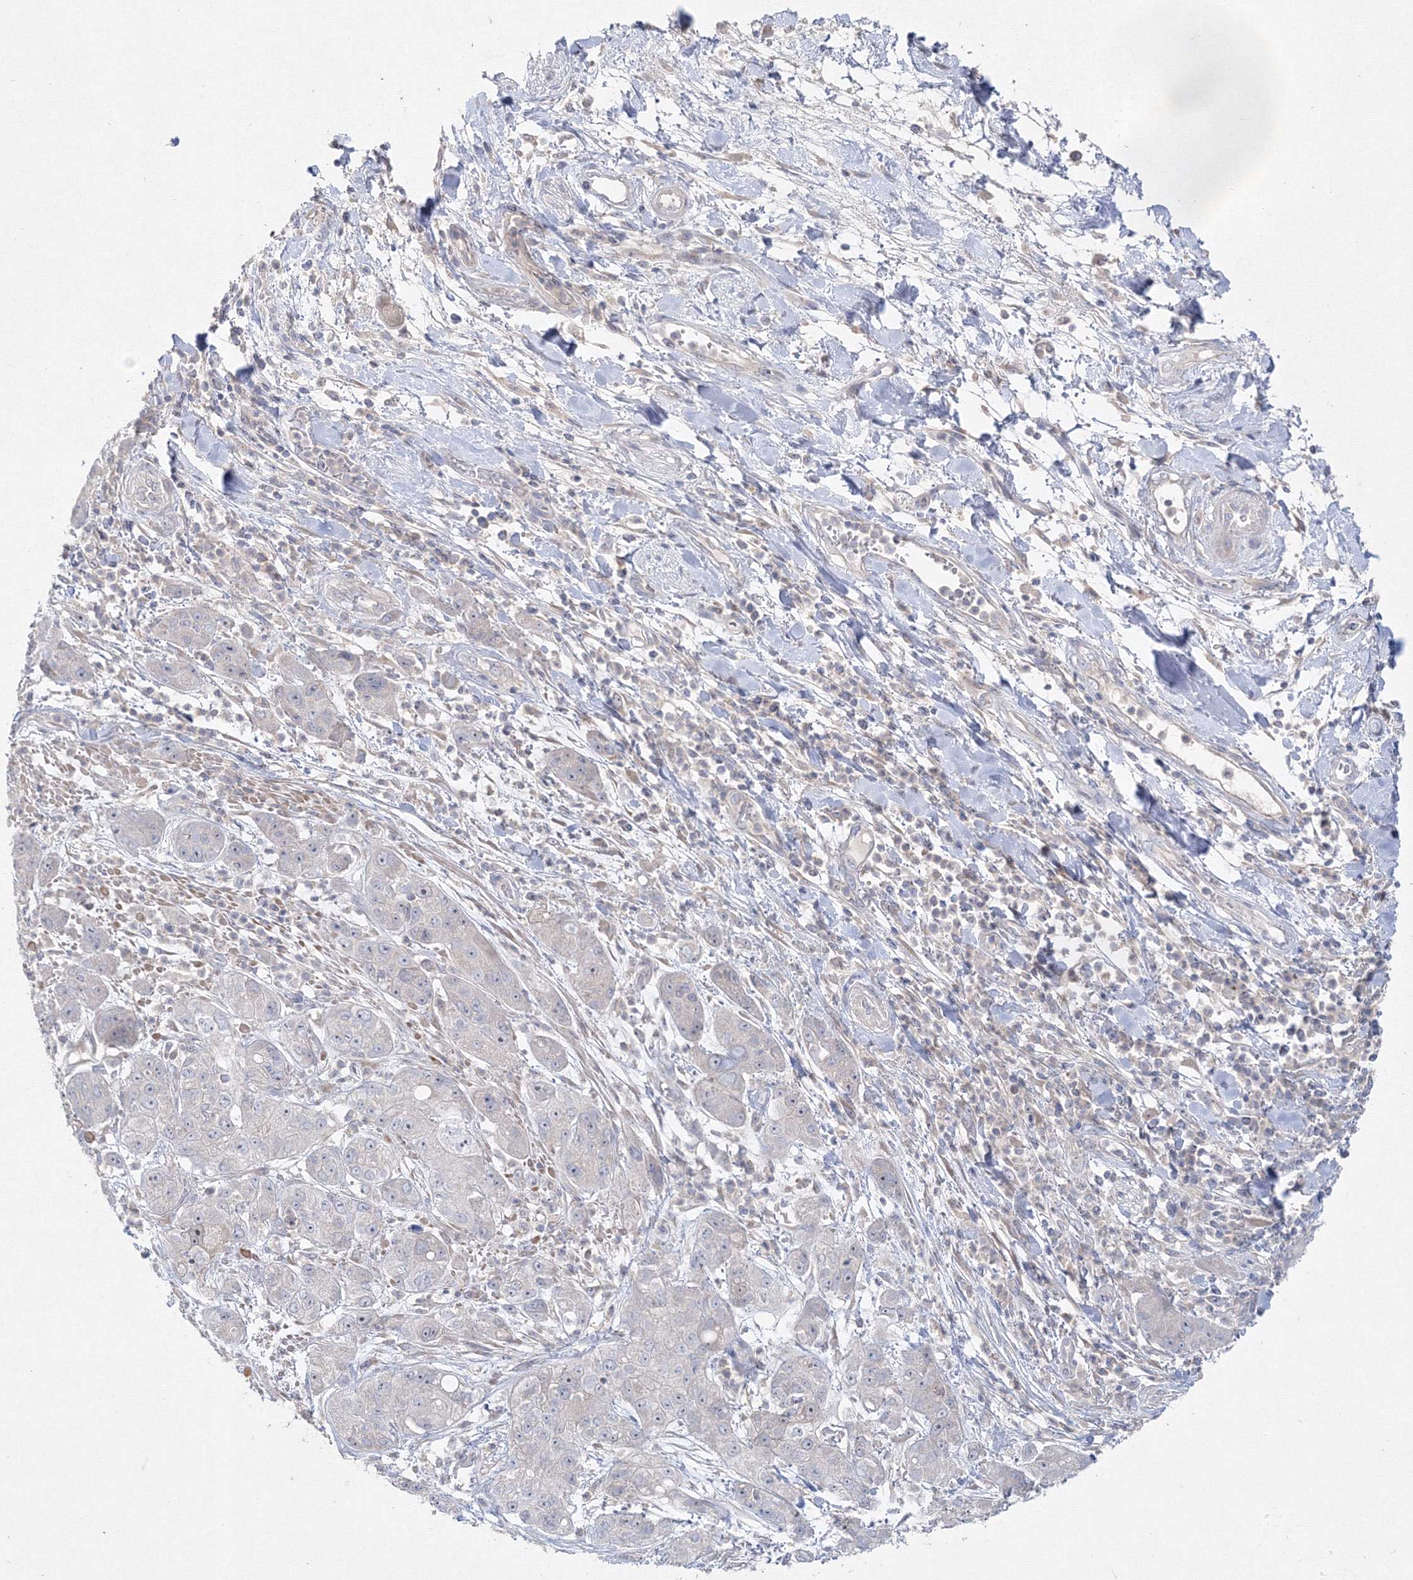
{"staining": {"intensity": "negative", "quantity": "none", "location": "none"}, "tissue": "pancreatic cancer", "cell_type": "Tumor cells", "image_type": "cancer", "snomed": [{"axis": "morphology", "description": "Adenocarcinoma, NOS"}, {"axis": "topography", "description": "Pancreas"}], "caption": "The photomicrograph displays no staining of tumor cells in pancreatic cancer (adenocarcinoma). The staining was performed using DAB (3,3'-diaminobenzidine) to visualize the protein expression in brown, while the nuclei were stained in blue with hematoxylin (Magnification: 20x).", "gene": "FBXL8", "patient": {"sex": "female", "age": 78}}